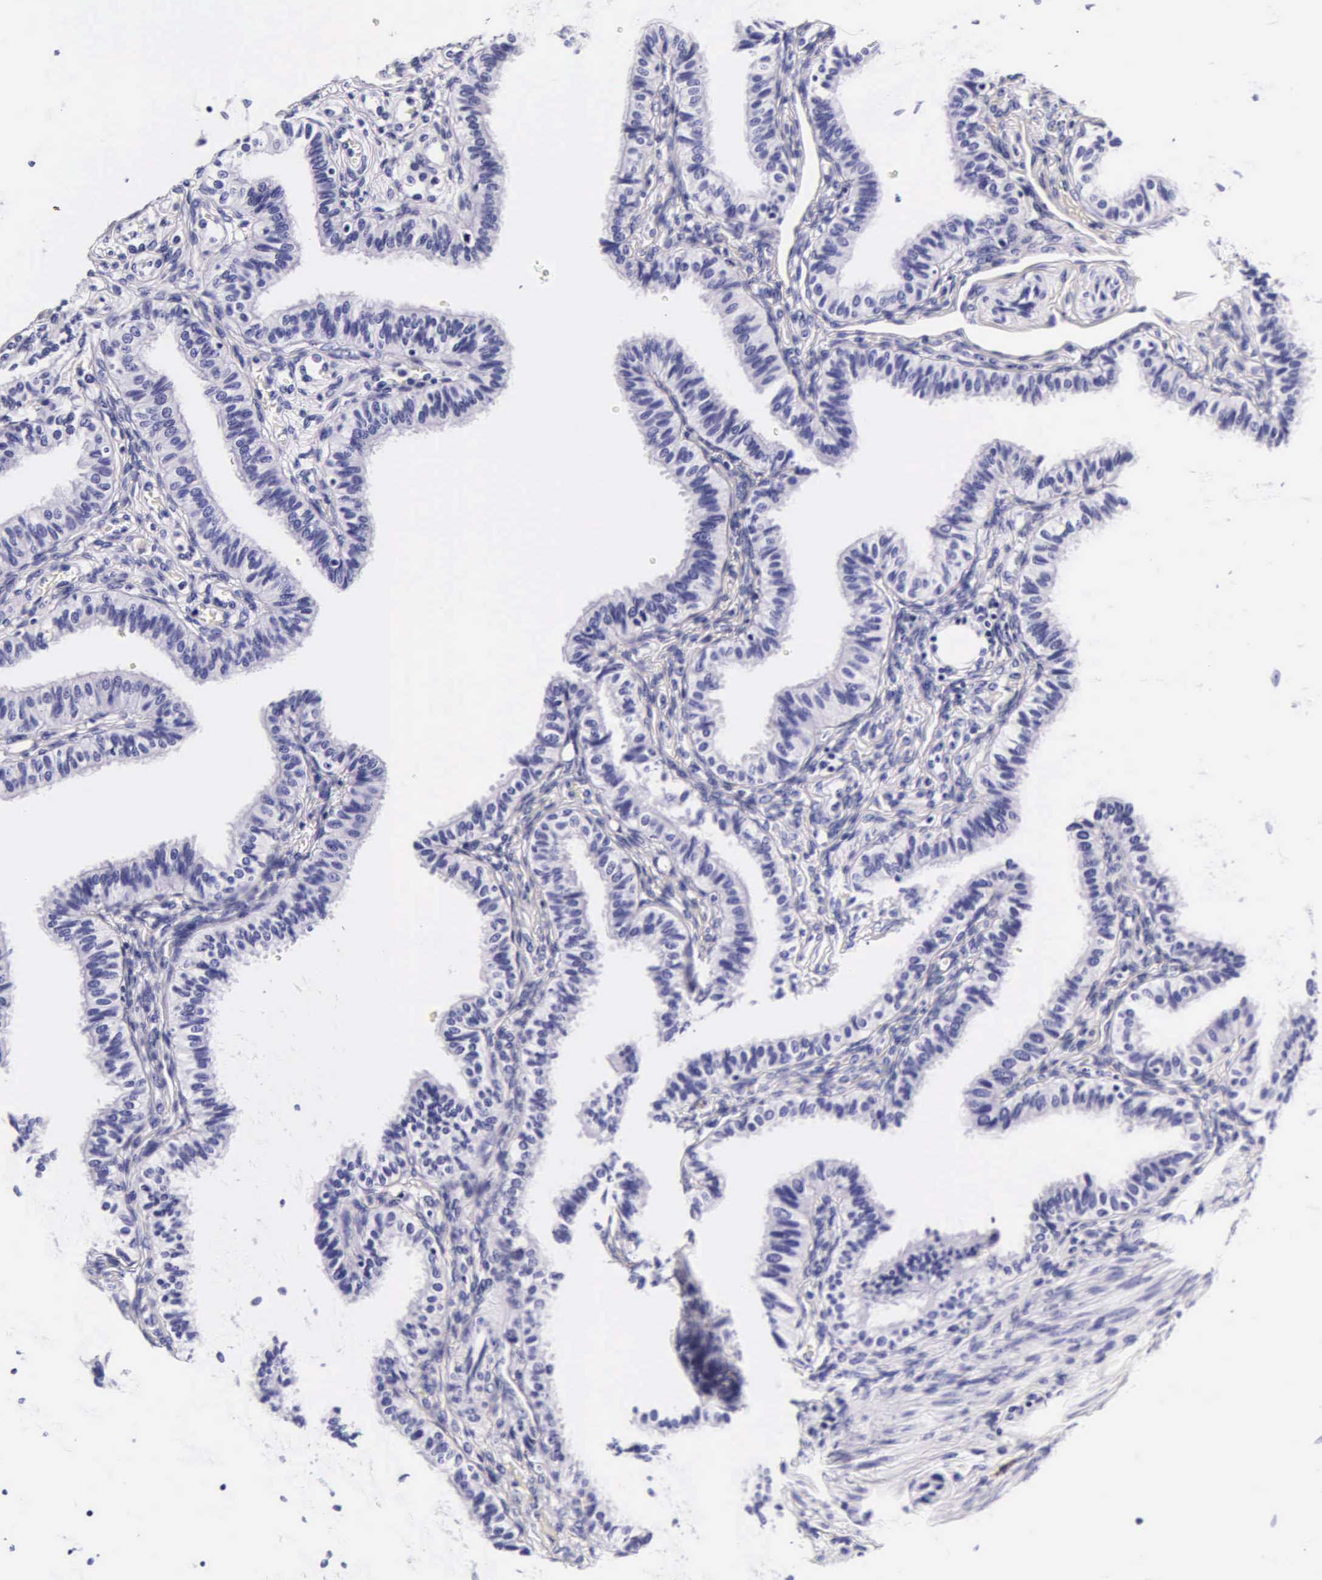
{"staining": {"intensity": "negative", "quantity": "none", "location": "none"}, "tissue": "fallopian tube", "cell_type": "Glandular cells", "image_type": "normal", "snomed": [{"axis": "morphology", "description": "Normal tissue, NOS"}, {"axis": "topography", "description": "Fallopian tube"}], "caption": "An immunohistochemistry micrograph of benign fallopian tube is shown. There is no staining in glandular cells of fallopian tube.", "gene": "DGCR2", "patient": {"sex": "female", "age": 42}}